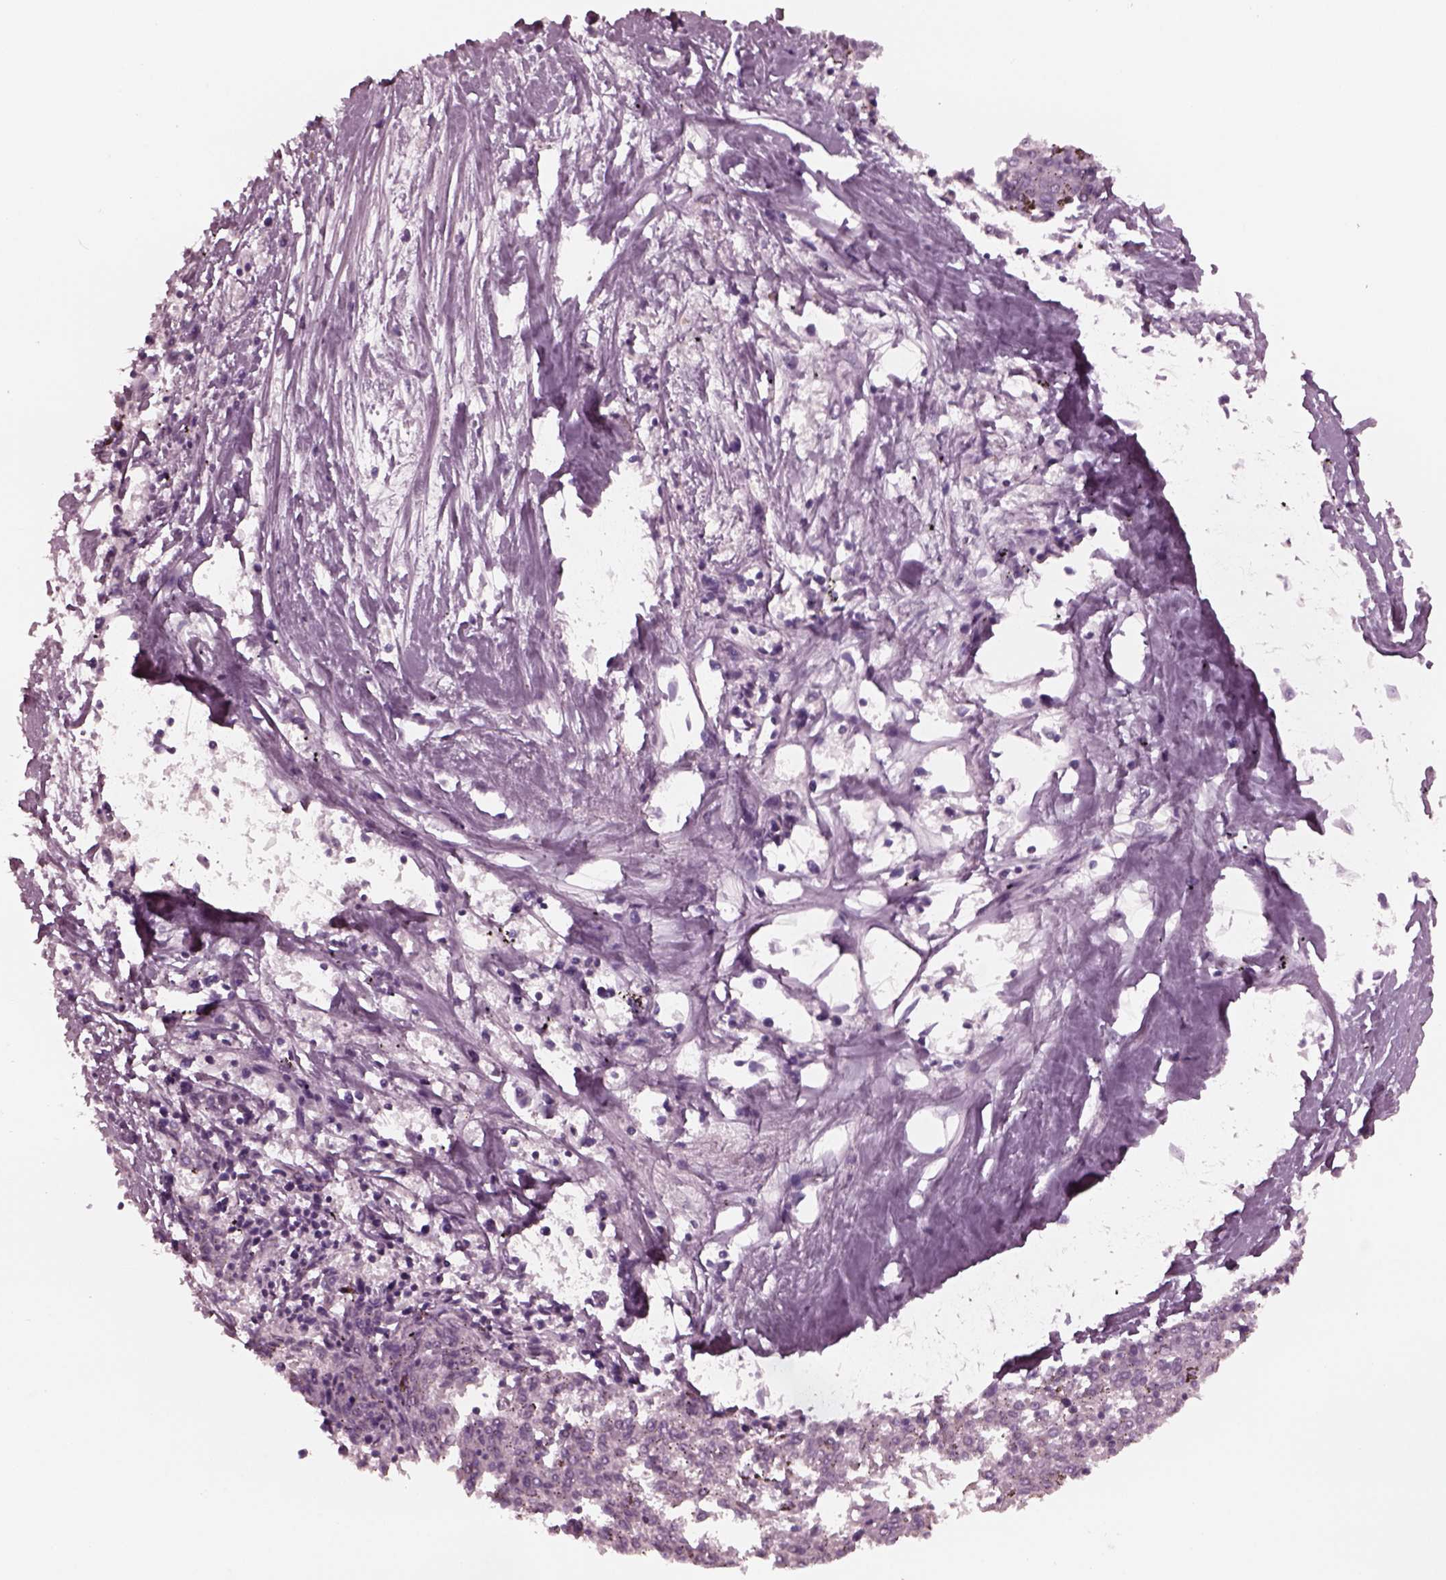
{"staining": {"intensity": "negative", "quantity": "none", "location": "none"}, "tissue": "melanoma", "cell_type": "Tumor cells", "image_type": "cancer", "snomed": [{"axis": "morphology", "description": "Malignant melanoma, NOS"}, {"axis": "topography", "description": "Skin"}], "caption": "A histopathology image of human malignant melanoma is negative for staining in tumor cells.", "gene": "YY2", "patient": {"sex": "female", "age": 72}}